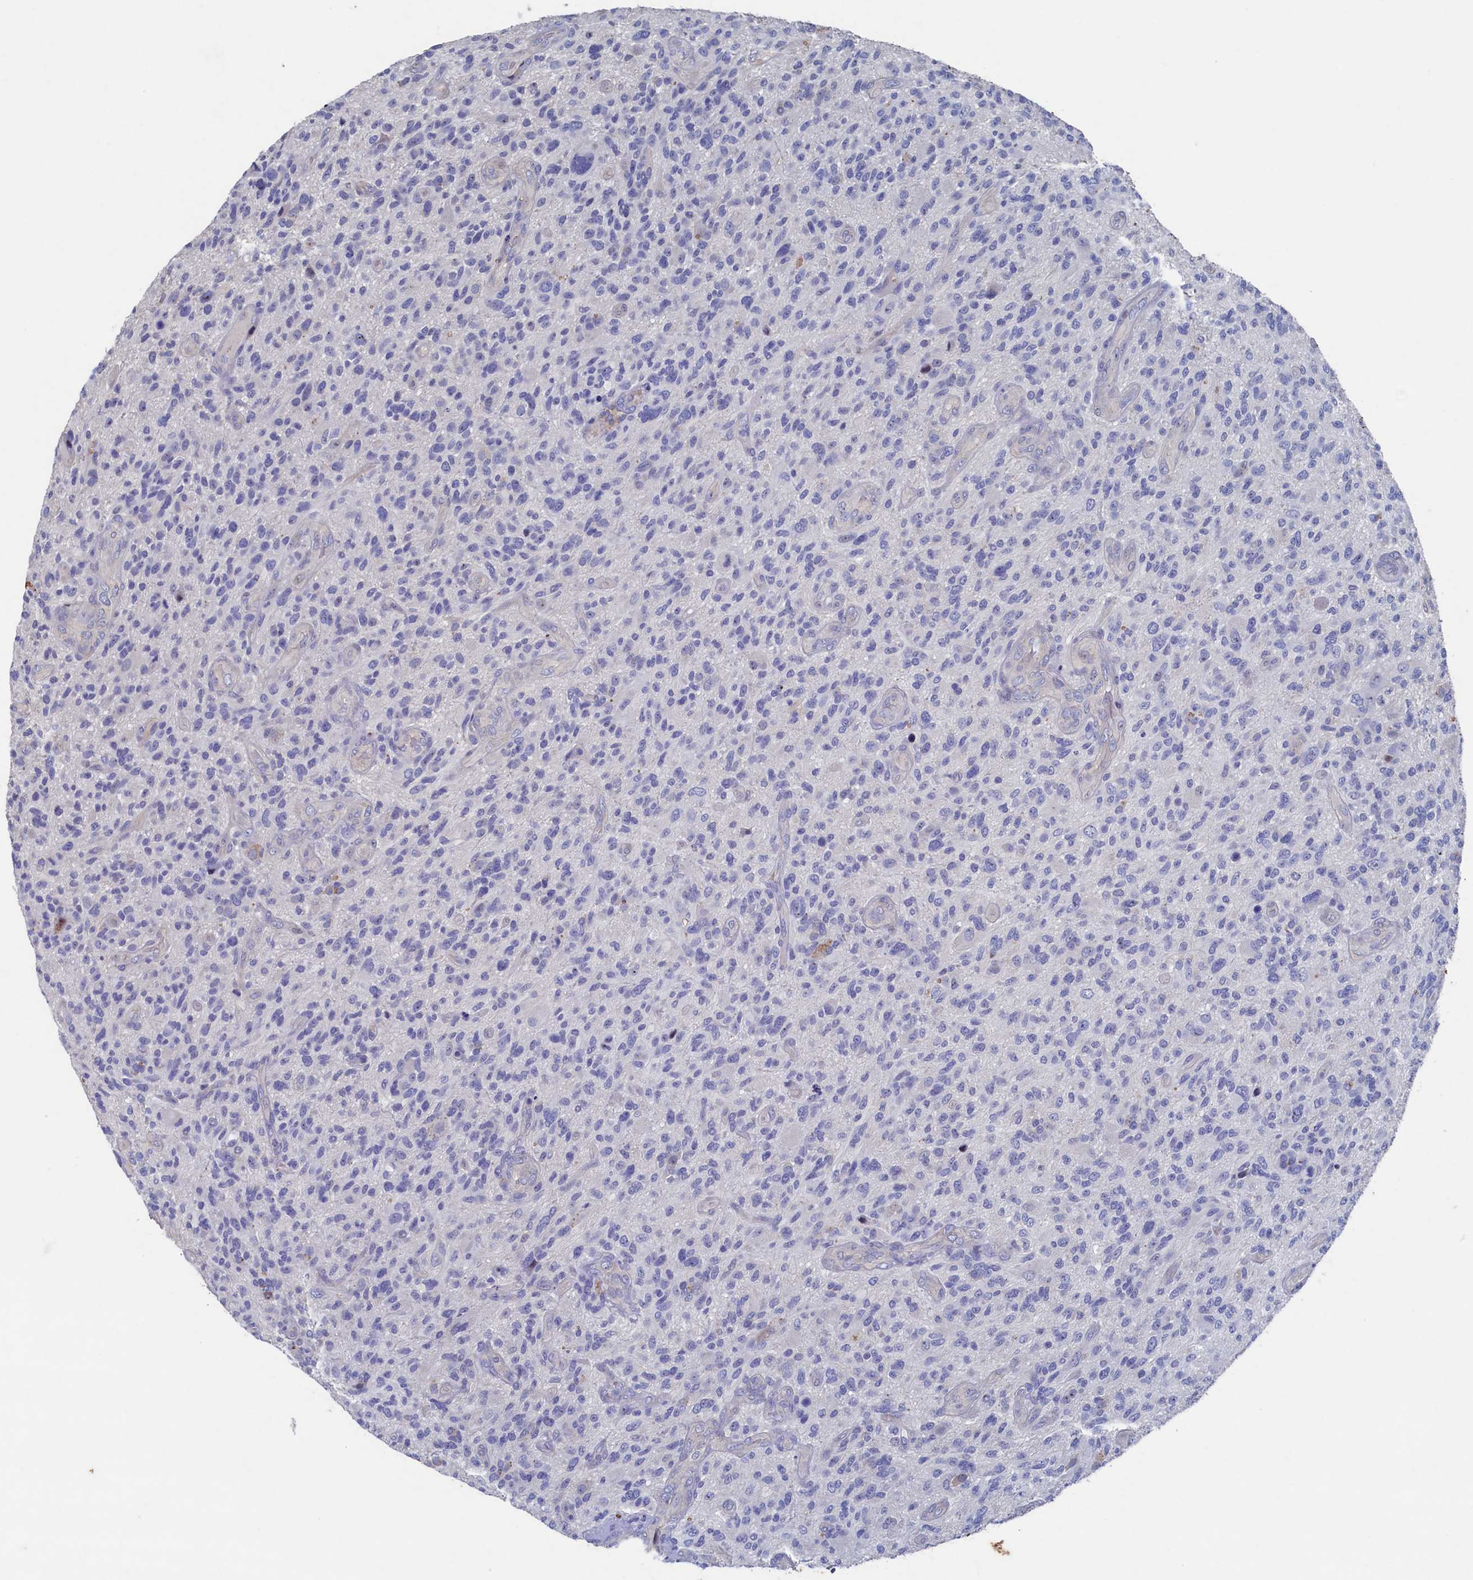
{"staining": {"intensity": "negative", "quantity": "none", "location": "none"}, "tissue": "glioma", "cell_type": "Tumor cells", "image_type": "cancer", "snomed": [{"axis": "morphology", "description": "Glioma, malignant, High grade"}, {"axis": "topography", "description": "Brain"}], "caption": "Micrograph shows no protein positivity in tumor cells of malignant glioma (high-grade) tissue.", "gene": "CBLIF", "patient": {"sex": "male", "age": 47}}